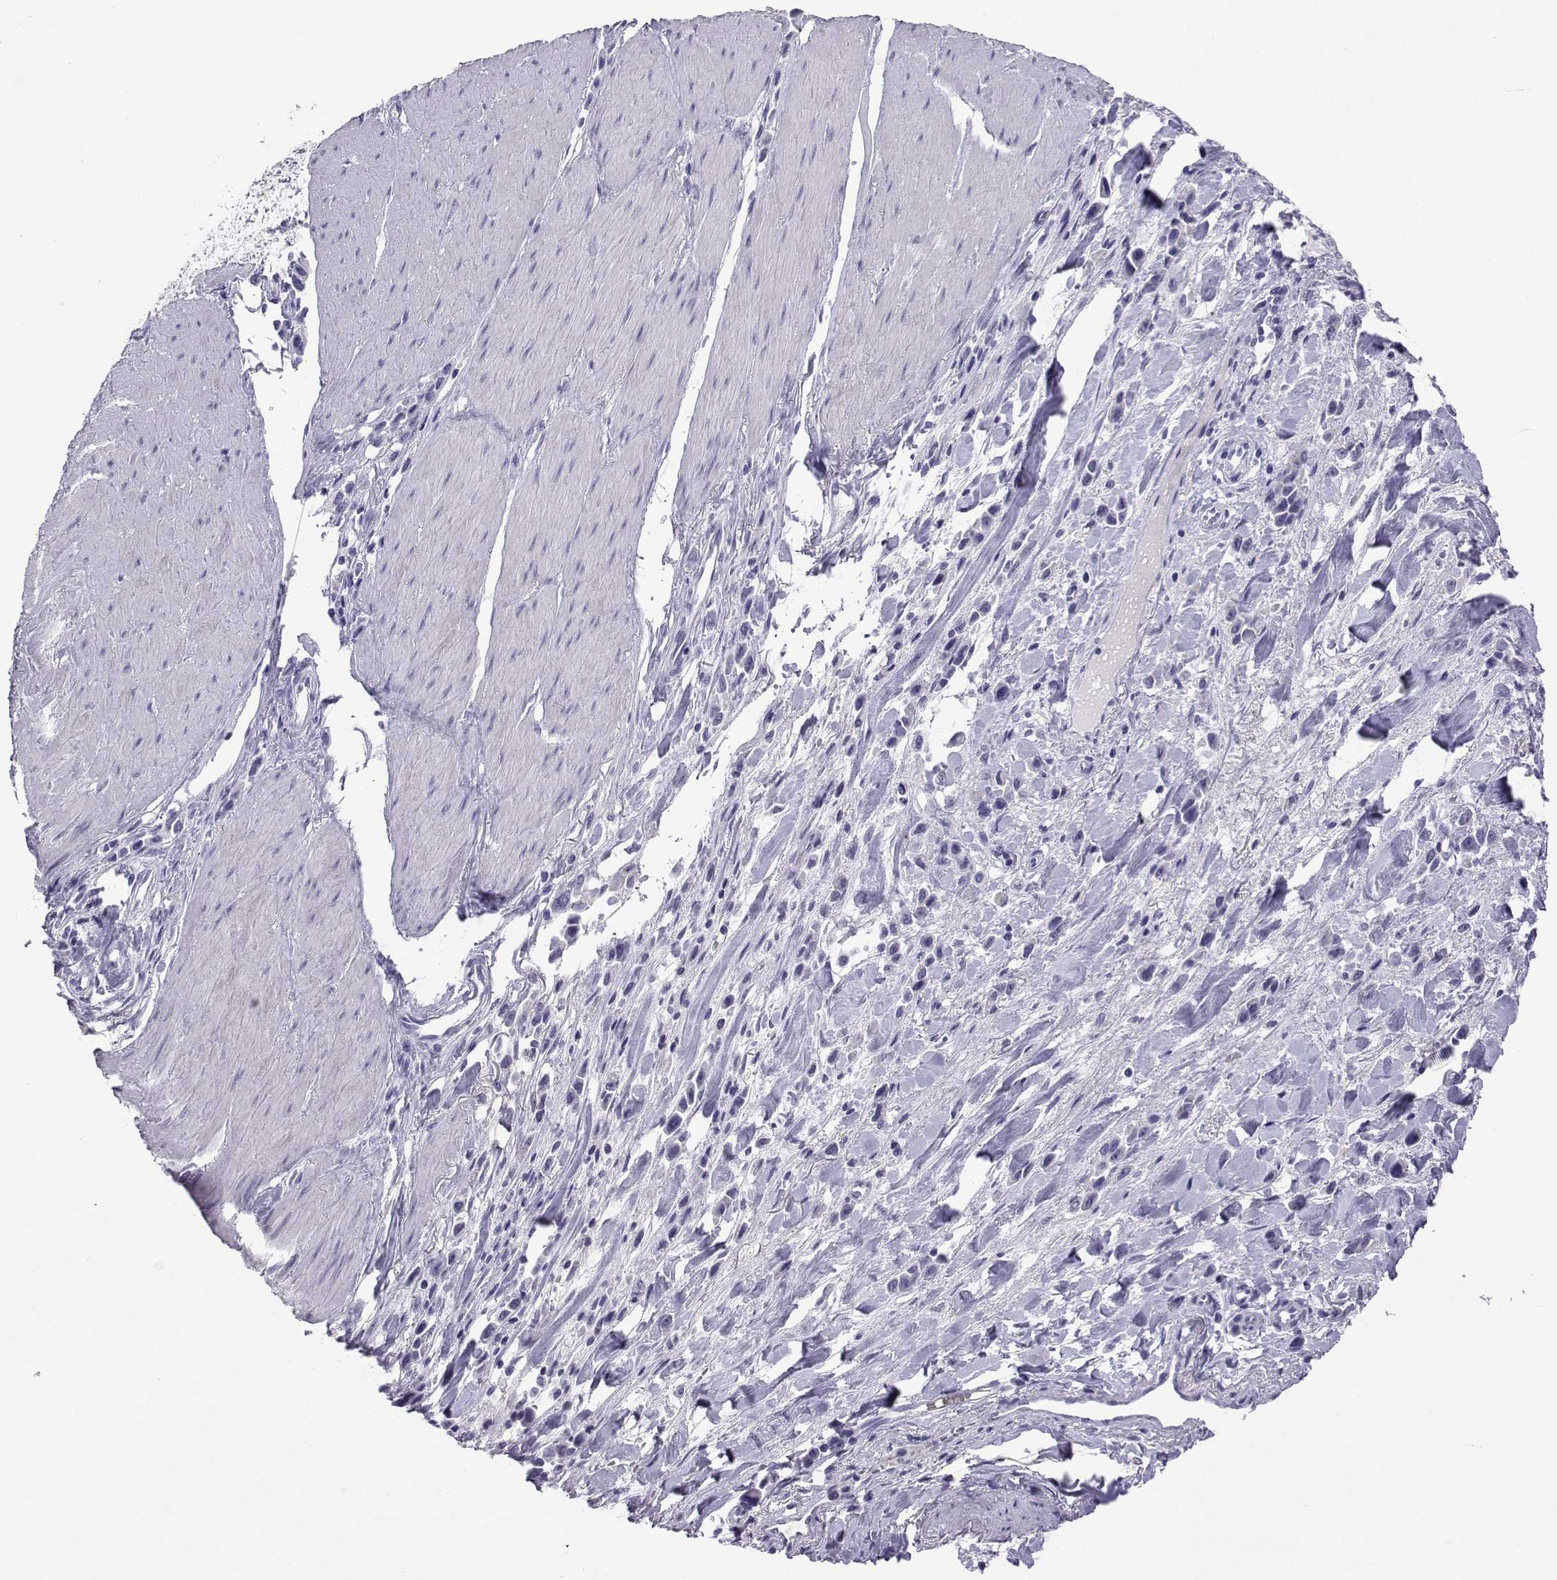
{"staining": {"intensity": "negative", "quantity": "none", "location": "none"}, "tissue": "stomach cancer", "cell_type": "Tumor cells", "image_type": "cancer", "snomed": [{"axis": "morphology", "description": "Adenocarcinoma, NOS"}, {"axis": "topography", "description": "Stomach"}], "caption": "Stomach cancer (adenocarcinoma) stained for a protein using IHC shows no expression tumor cells.", "gene": "ACTL7A", "patient": {"sex": "male", "age": 47}}